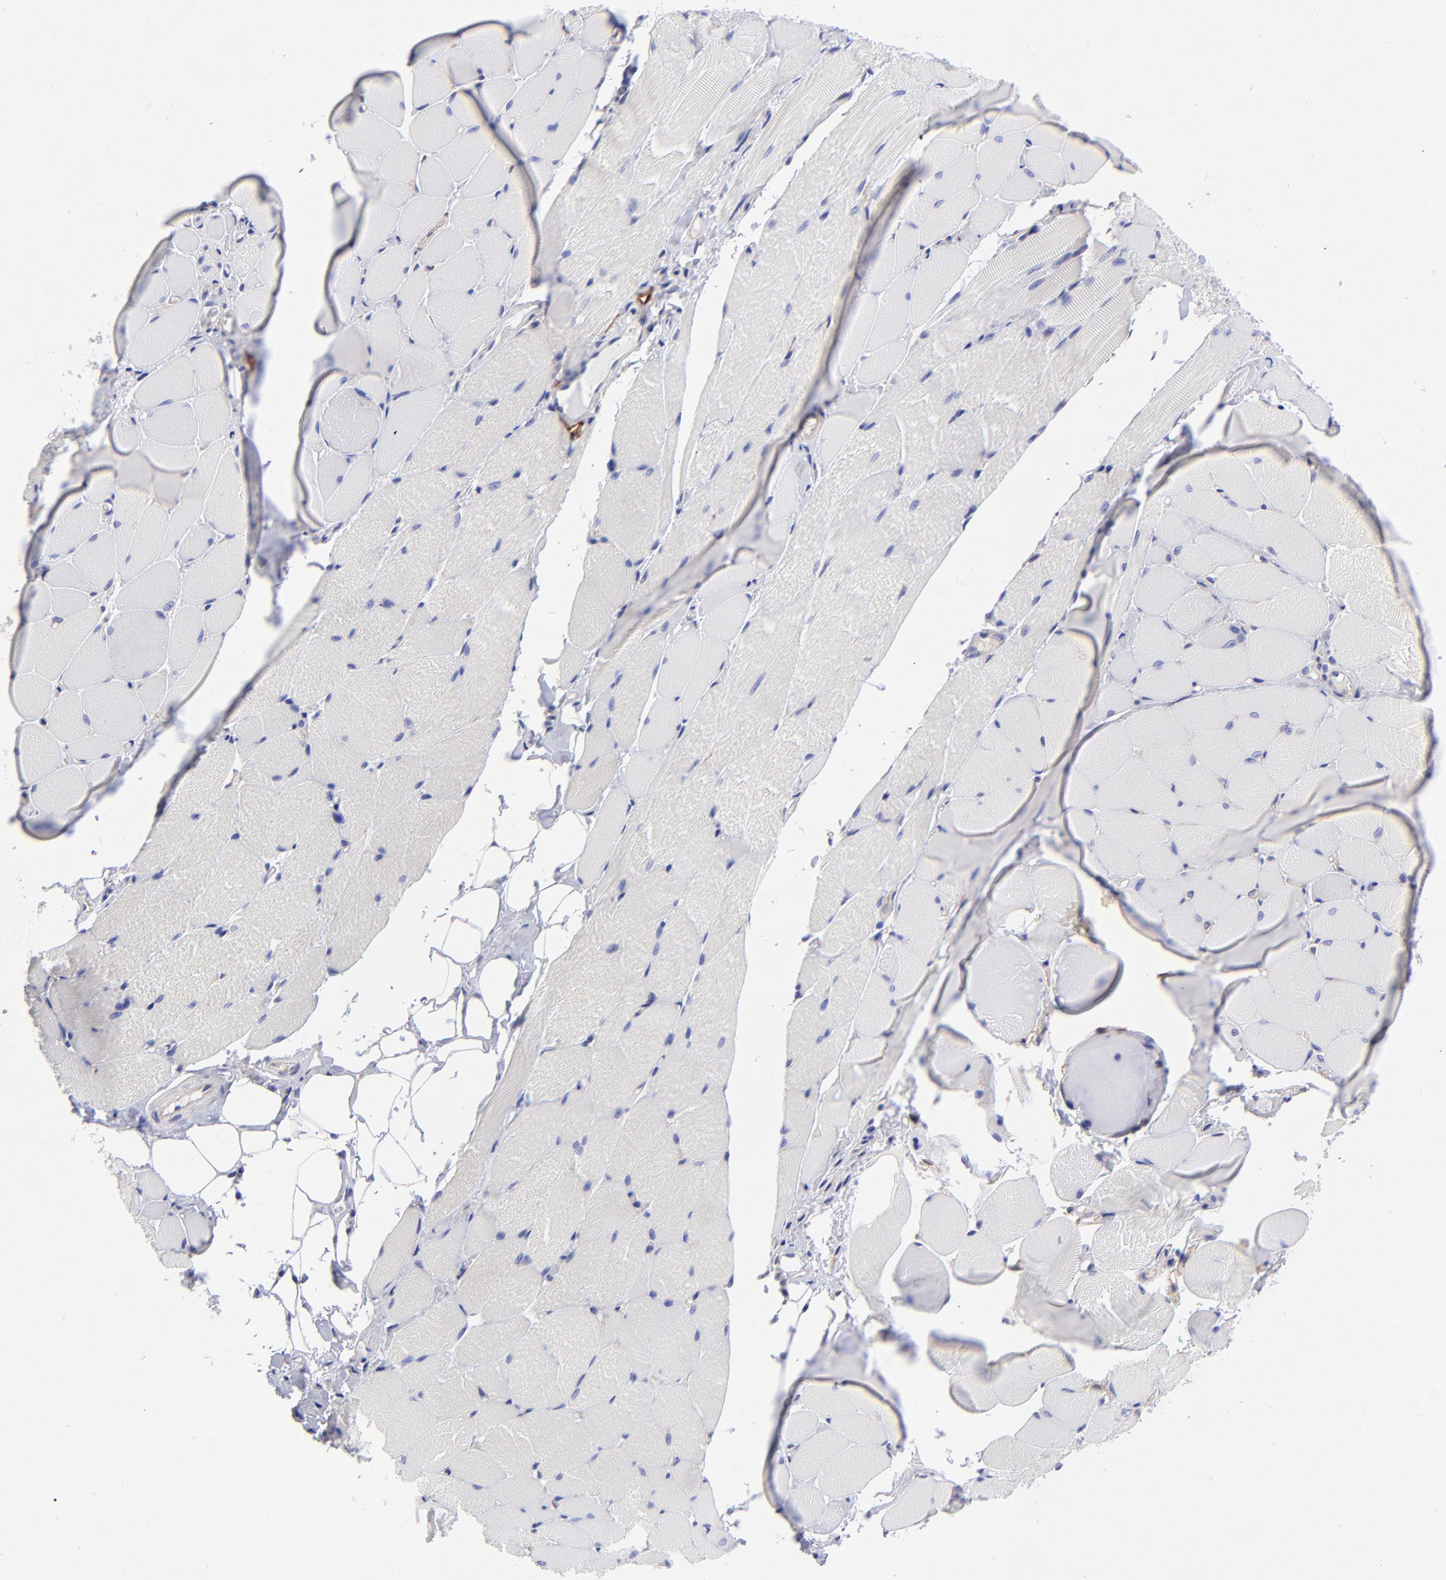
{"staining": {"intensity": "negative", "quantity": "none", "location": "none"}, "tissue": "skeletal muscle", "cell_type": "Myocytes", "image_type": "normal", "snomed": [{"axis": "morphology", "description": "Normal tissue, NOS"}, {"axis": "topography", "description": "Skeletal muscle"}, {"axis": "topography", "description": "Peripheral nerve tissue"}], "caption": "The photomicrograph reveals no staining of myocytes in benign skeletal muscle. (IHC, brightfield microscopy, high magnification).", "gene": "PPFIBP1", "patient": {"sex": "female", "age": 84}}